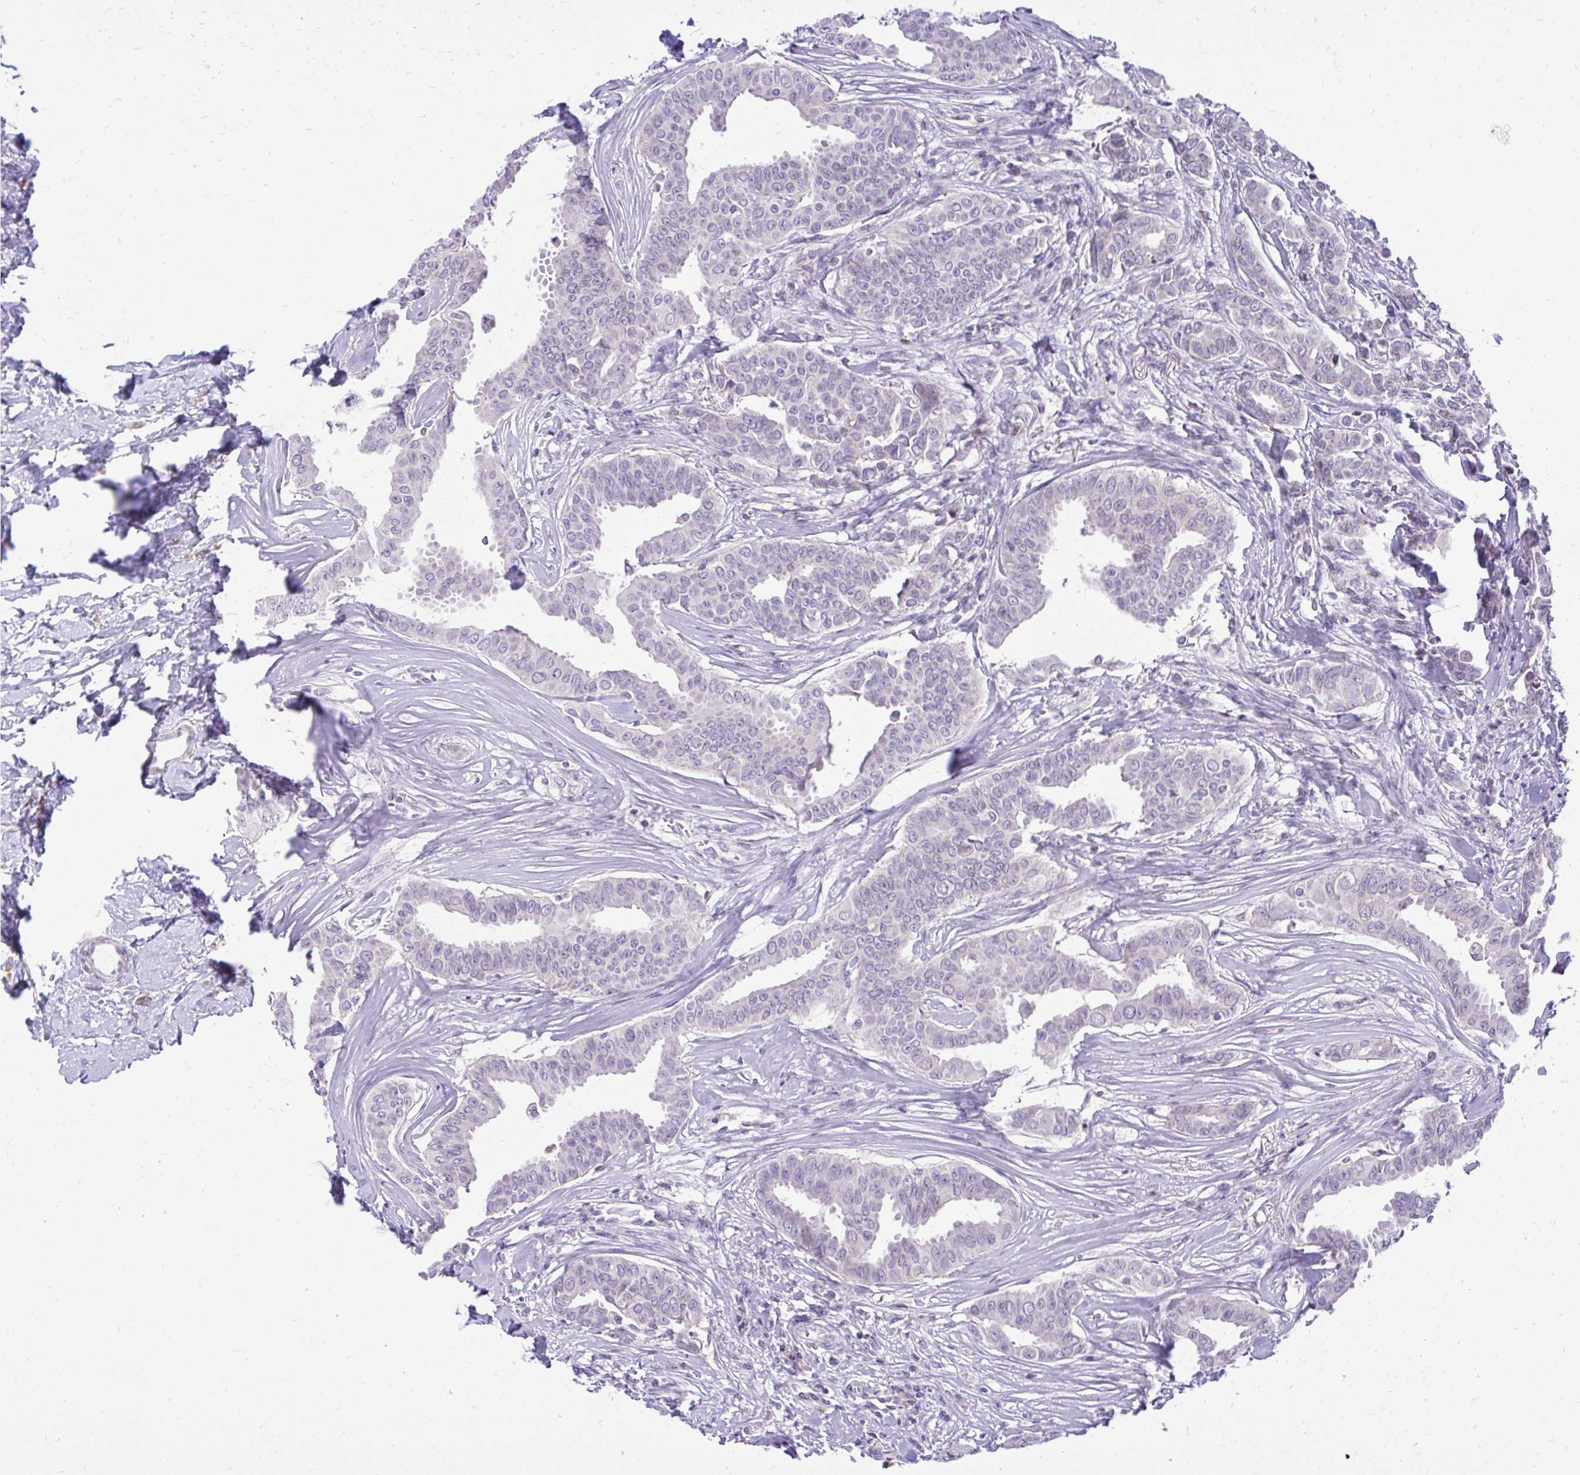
{"staining": {"intensity": "negative", "quantity": "none", "location": "none"}, "tissue": "breast cancer", "cell_type": "Tumor cells", "image_type": "cancer", "snomed": [{"axis": "morphology", "description": "Duct carcinoma"}, {"axis": "topography", "description": "Breast"}], "caption": "Immunohistochemistry image of neoplastic tissue: invasive ductal carcinoma (breast) stained with DAB shows no significant protein expression in tumor cells.", "gene": "RPS6KA2", "patient": {"sex": "female", "age": 45}}